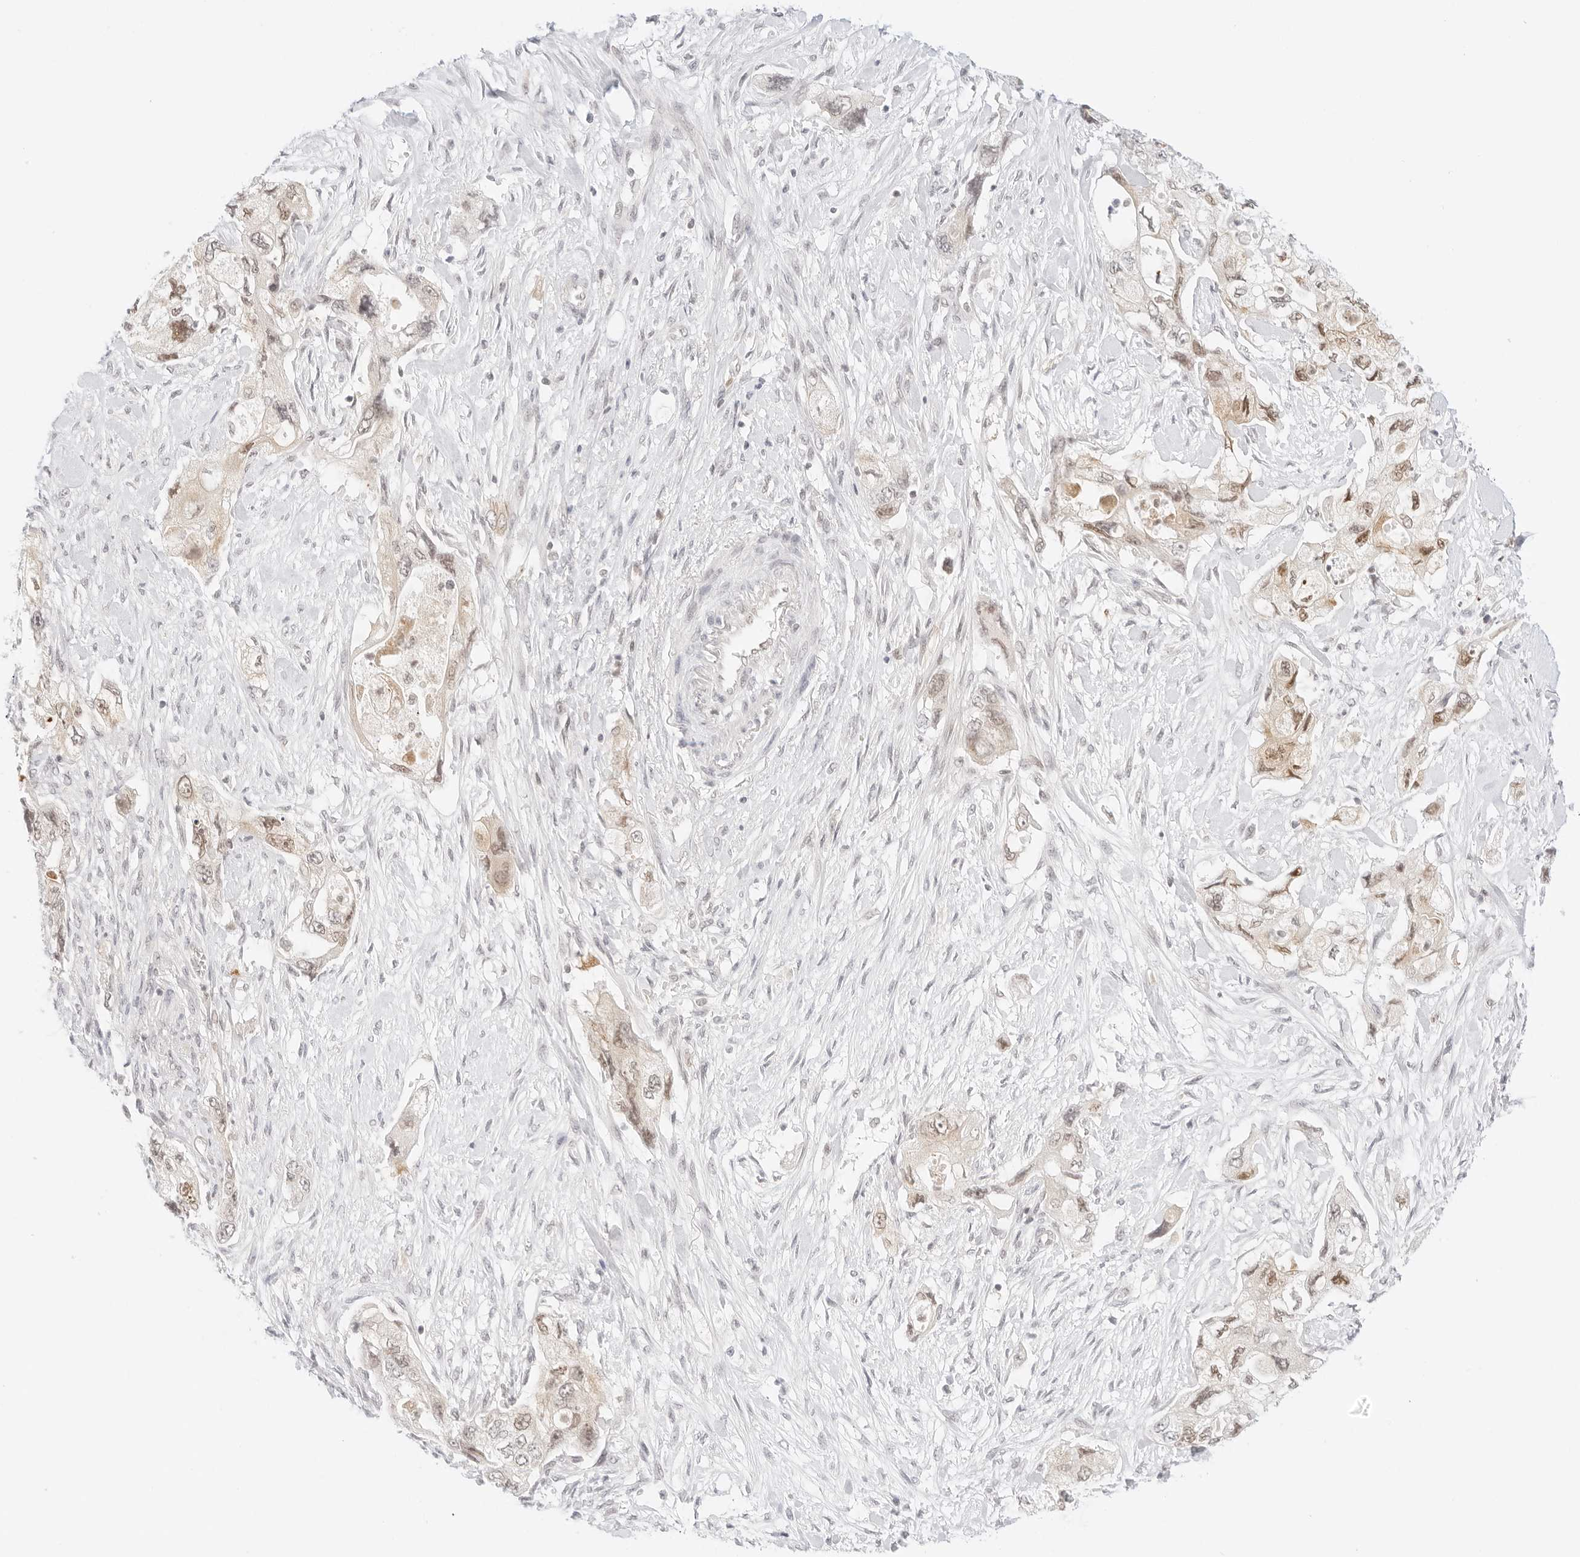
{"staining": {"intensity": "weak", "quantity": "25%-75%", "location": "nuclear"}, "tissue": "pancreatic cancer", "cell_type": "Tumor cells", "image_type": "cancer", "snomed": [{"axis": "morphology", "description": "Adenocarcinoma, NOS"}, {"axis": "topography", "description": "Pancreas"}], "caption": "Immunohistochemistry micrograph of pancreatic cancer (adenocarcinoma) stained for a protein (brown), which displays low levels of weak nuclear positivity in approximately 25%-75% of tumor cells.", "gene": "POLR3C", "patient": {"sex": "female", "age": 73}}